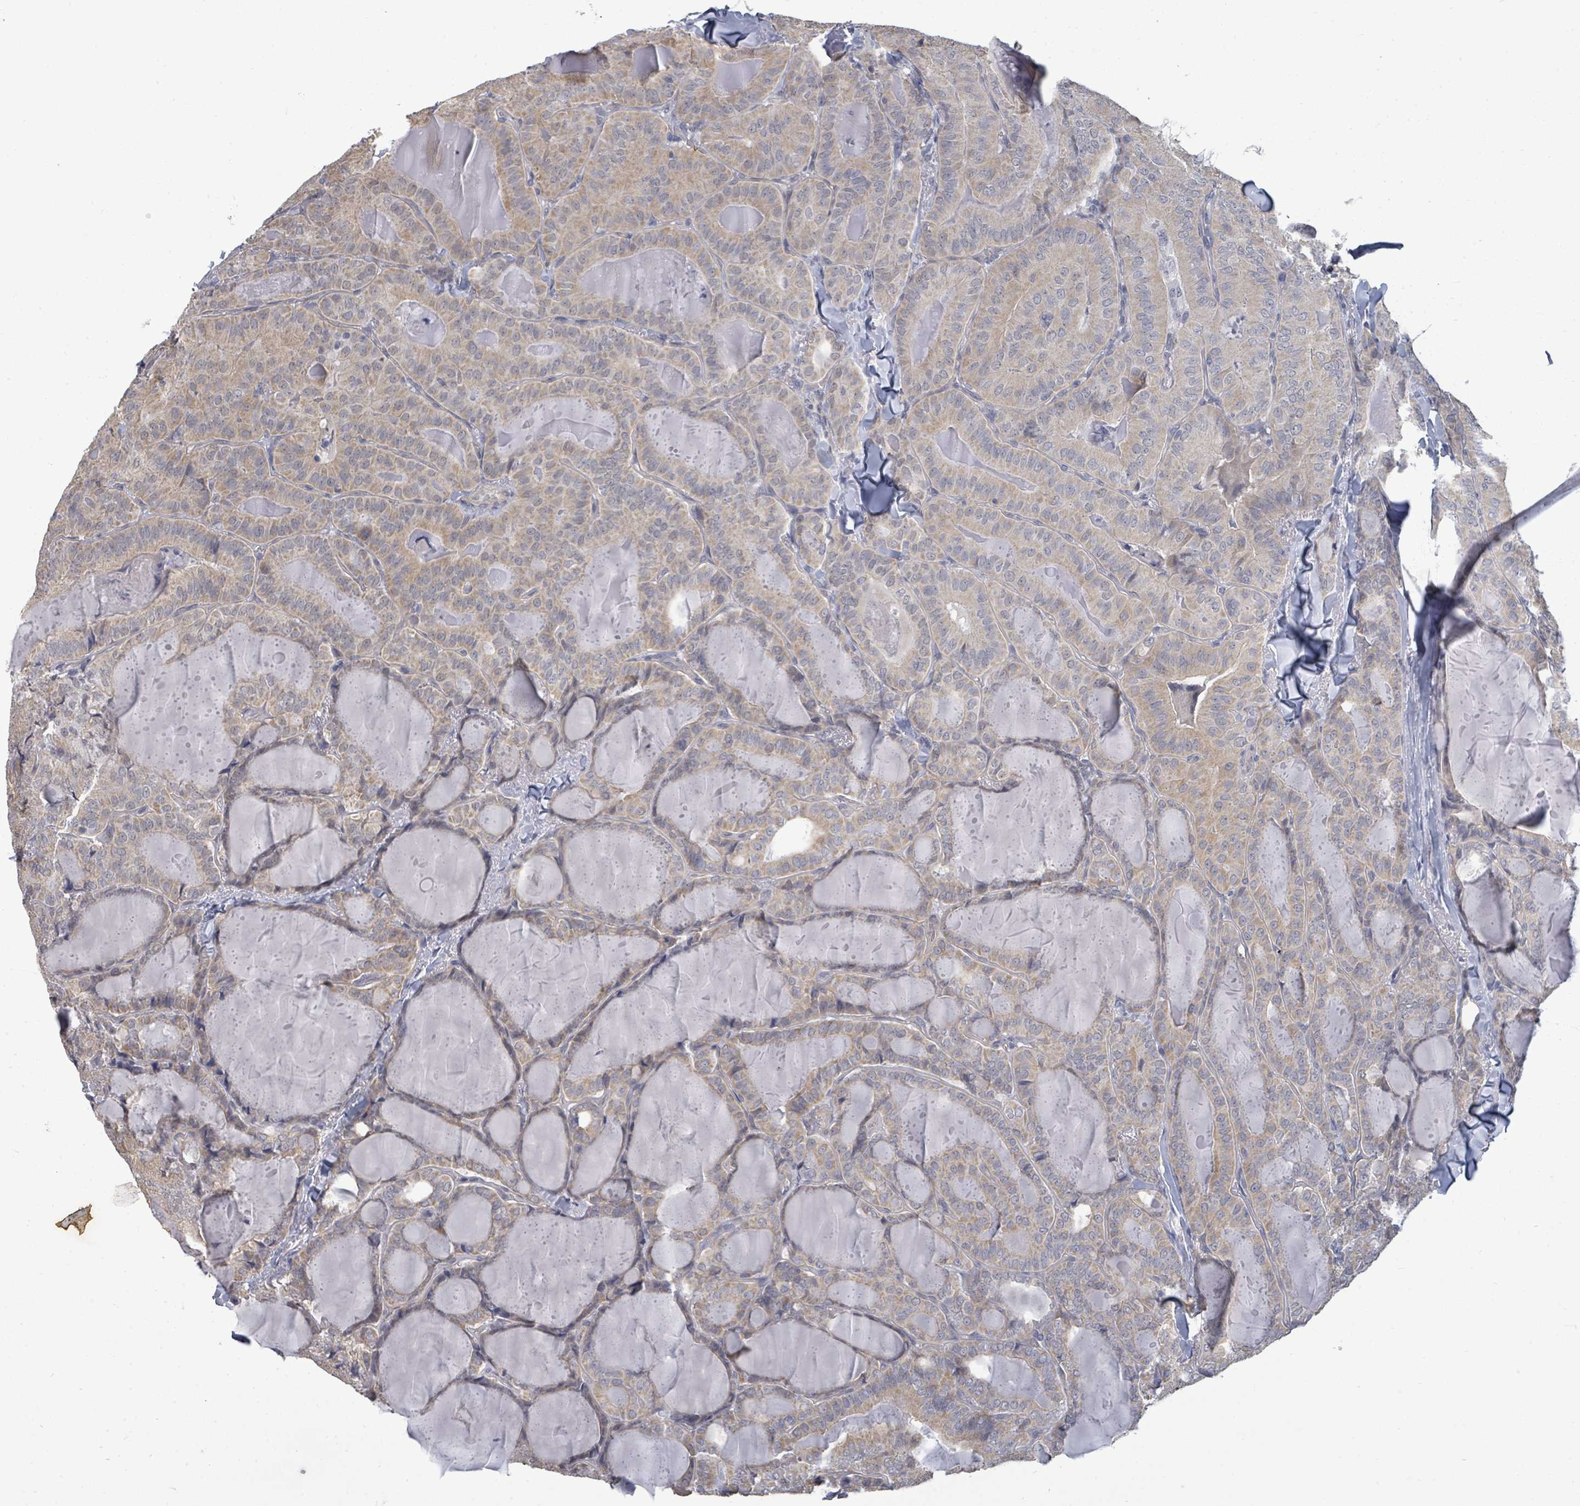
{"staining": {"intensity": "weak", "quantity": "25%-75%", "location": "cytoplasmic/membranous"}, "tissue": "thyroid cancer", "cell_type": "Tumor cells", "image_type": "cancer", "snomed": [{"axis": "morphology", "description": "Papillary adenocarcinoma, NOS"}, {"axis": "topography", "description": "Thyroid gland"}], "caption": "Immunohistochemistry (IHC) staining of thyroid cancer, which reveals low levels of weak cytoplasmic/membranous positivity in approximately 25%-75% of tumor cells indicating weak cytoplasmic/membranous protein expression. The staining was performed using DAB (3,3'-diaminobenzidine) (brown) for protein detection and nuclei were counterstained in hematoxylin (blue).", "gene": "ASB12", "patient": {"sex": "female", "age": 68}}